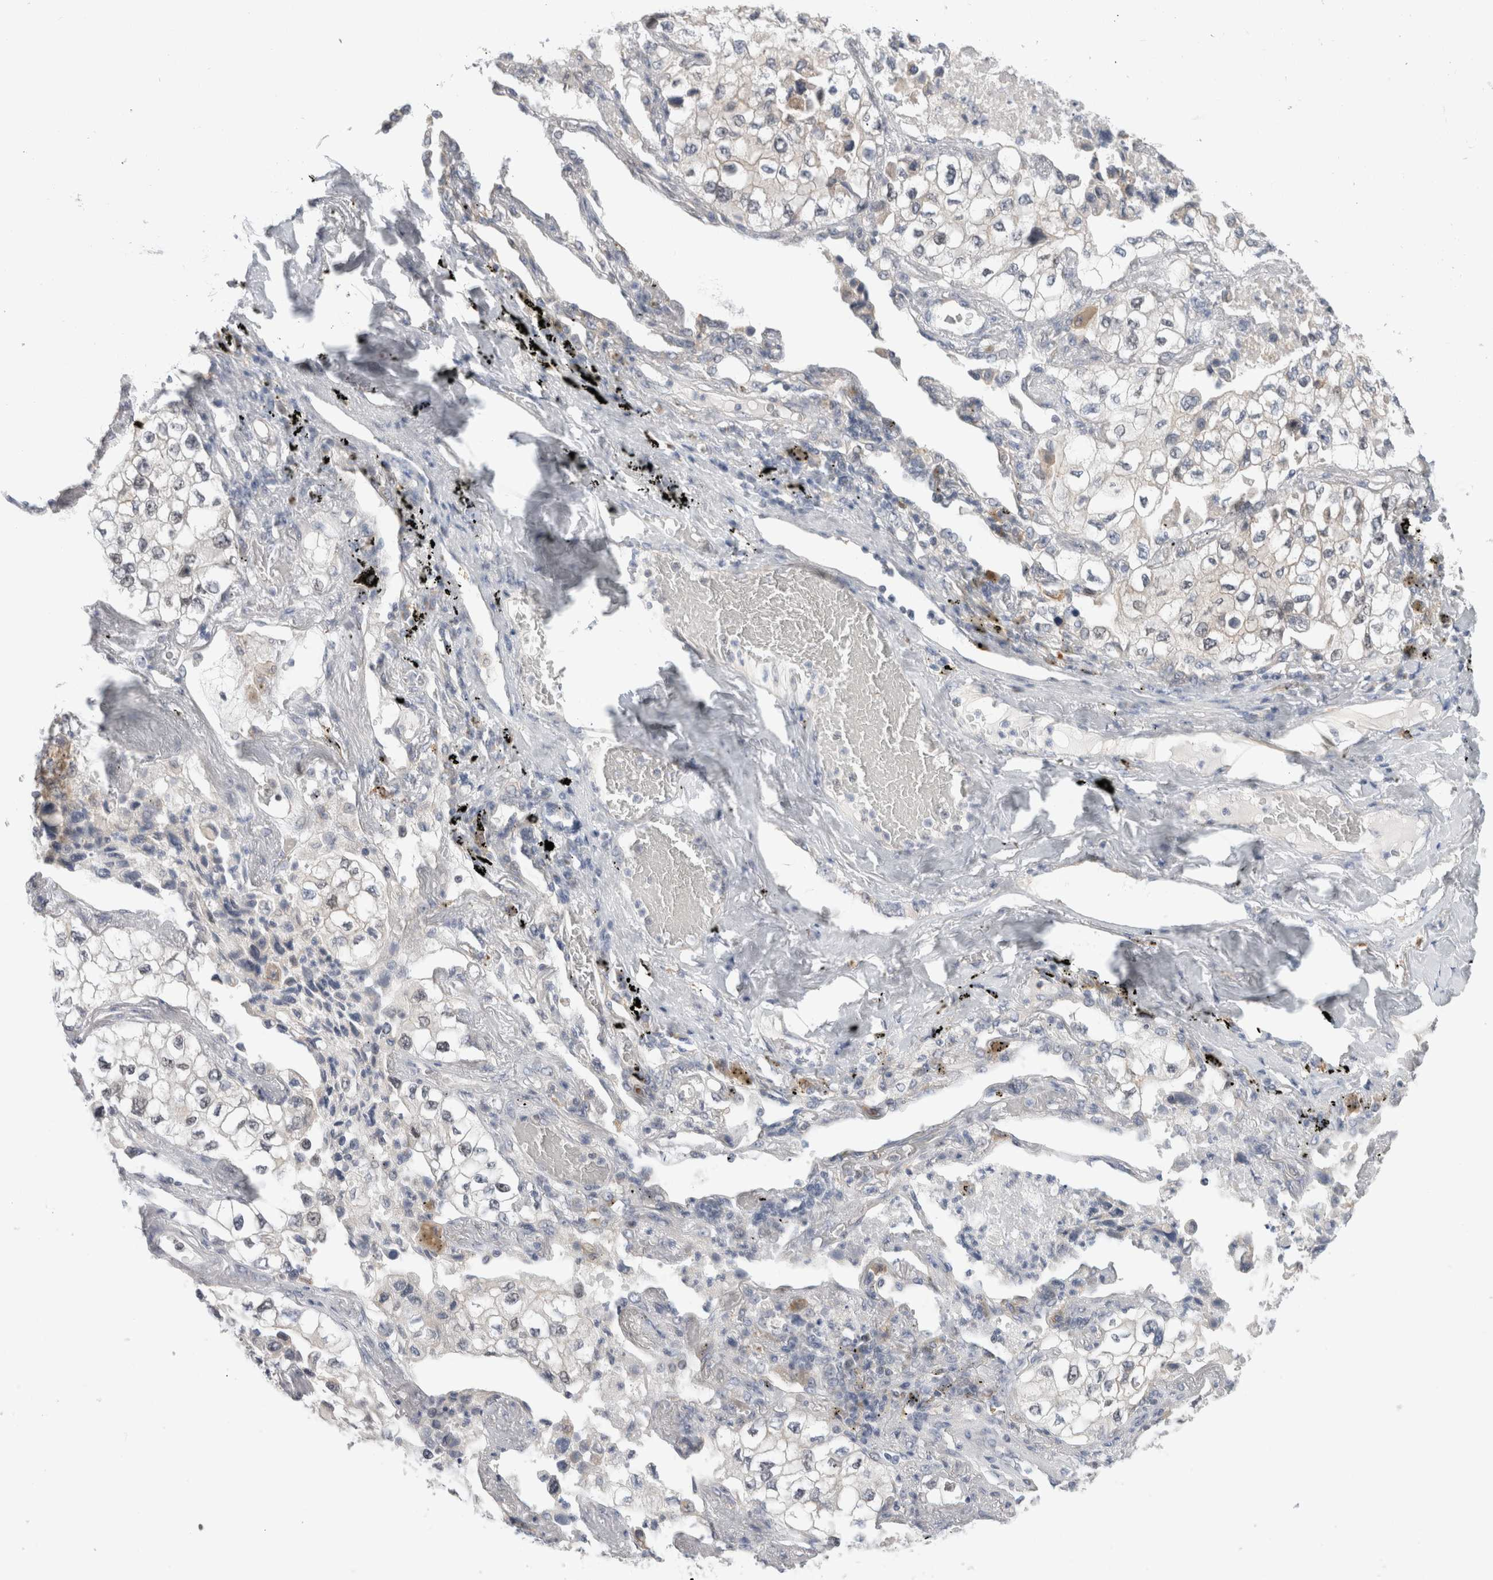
{"staining": {"intensity": "negative", "quantity": "none", "location": "none"}, "tissue": "lung cancer", "cell_type": "Tumor cells", "image_type": "cancer", "snomed": [{"axis": "morphology", "description": "Adenocarcinoma, NOS"}, {"axis": "topography", "description": "Lung"}], "caption": "High magnification brightfield microscopy of lung adenocarcinoma stained with DAB (3,3'-diaminobenzidine) (brown) and counterstained with hematoxylin (blue): tumor cells show no significant staining. The staining was performed using DAB (3,3'-diaminobenzidine) to visualize the protein expression in brown, while the nuclei were stained in blue with hematoxylin (Magnification: 20x).", "gene": "SYTL5", "patient": {"sex": "male", "age": 63}}